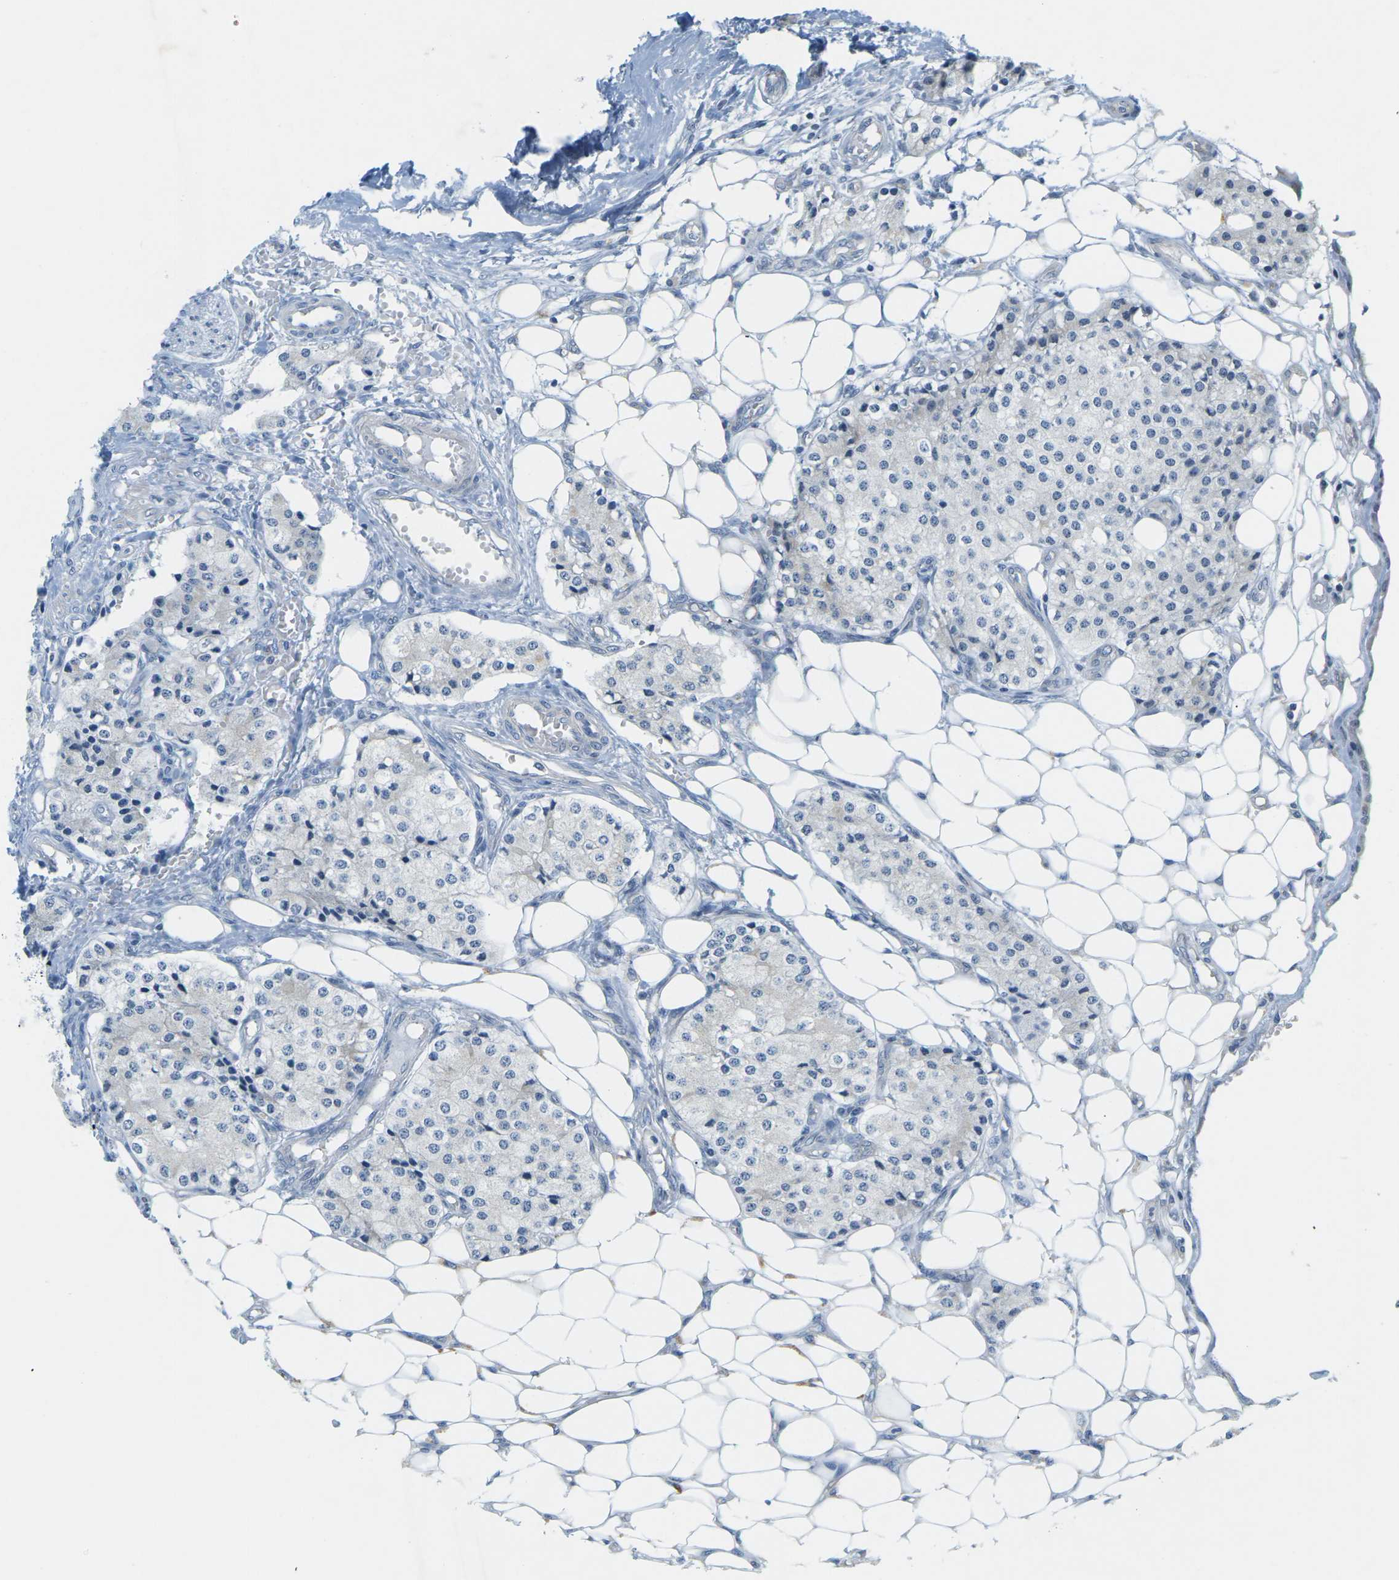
{"staining": {"intensity": "negative", "quantity": "none", "location": "none"}, "tissue": "carcinoid", "cell_type": "Tumor cells", "image_type": "cancer", "snomed": [{"axis": "morphology", "description": "Carcinoid, malignant, NOS"}, {"axis": "topography", "description": "Colon"}], "caption": "An image of human malignant carcinoid is negative for staining in tumor cells. (Stains: DAB immunohistochemistry (IHC) with hematoxylin counter stain, Microscopy: brightfield microscopy at high magnification).", "gene": "HLTF", "patient": {"sex": "female", "age": 52}}